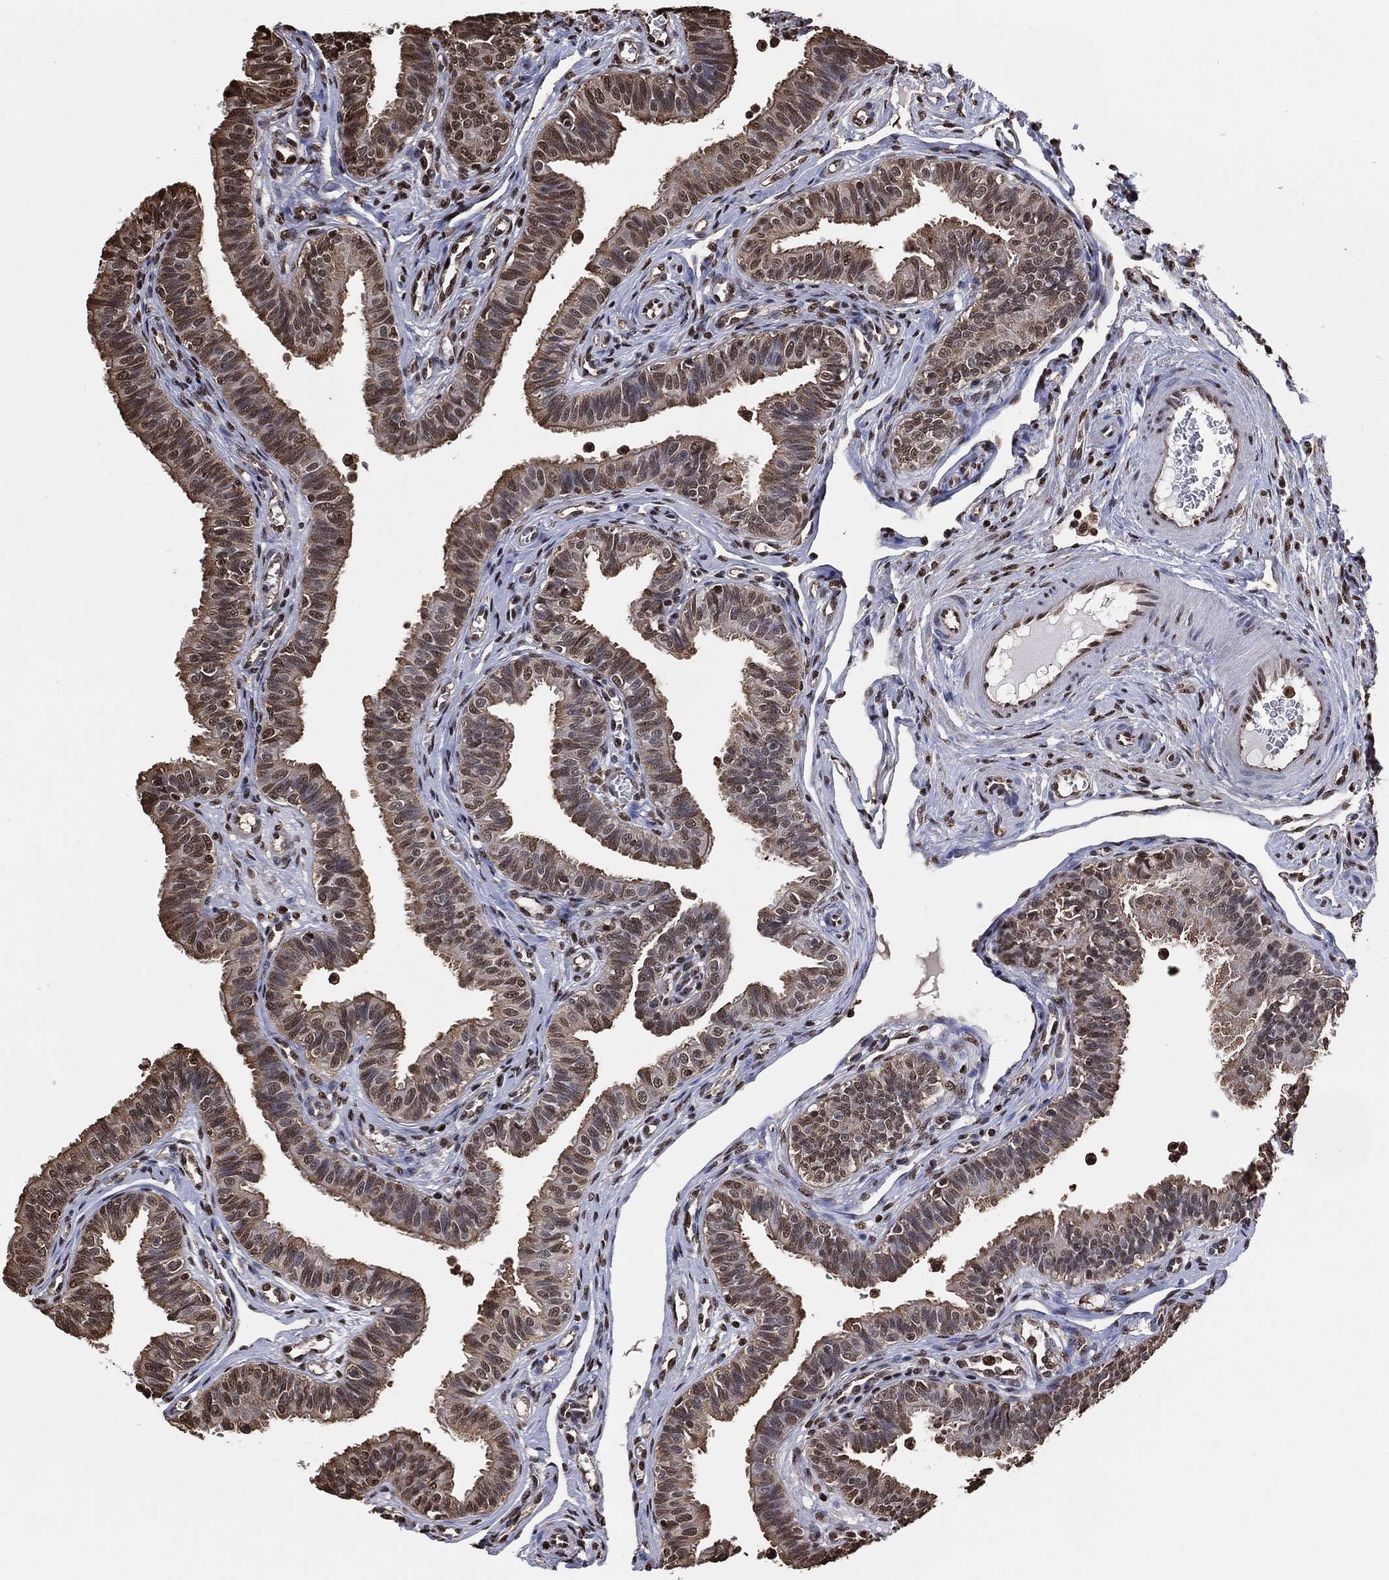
{"staining": {"intensity": "moderate", "quantity": ">75%", "location": "cytoplasmic/membranous,nuclear"}, "tissue": "fallopian tube", "cell_type": "Glandular cells", "image_type": "normal", "snomed": [{"axis": "morphology", "description": "Normal tissue, NOS"}, {"axis": "topography", "description": "Fallopian tube"}], "caption": "Human fallopian tube stained for a protein (brown) demonstrates moderate cytoplasmic/membranous,nuclear positive staining in approximately >75% of glandular cells.", "gene": "GAPDH", "patient": {"sex": "female", "age": 36}}